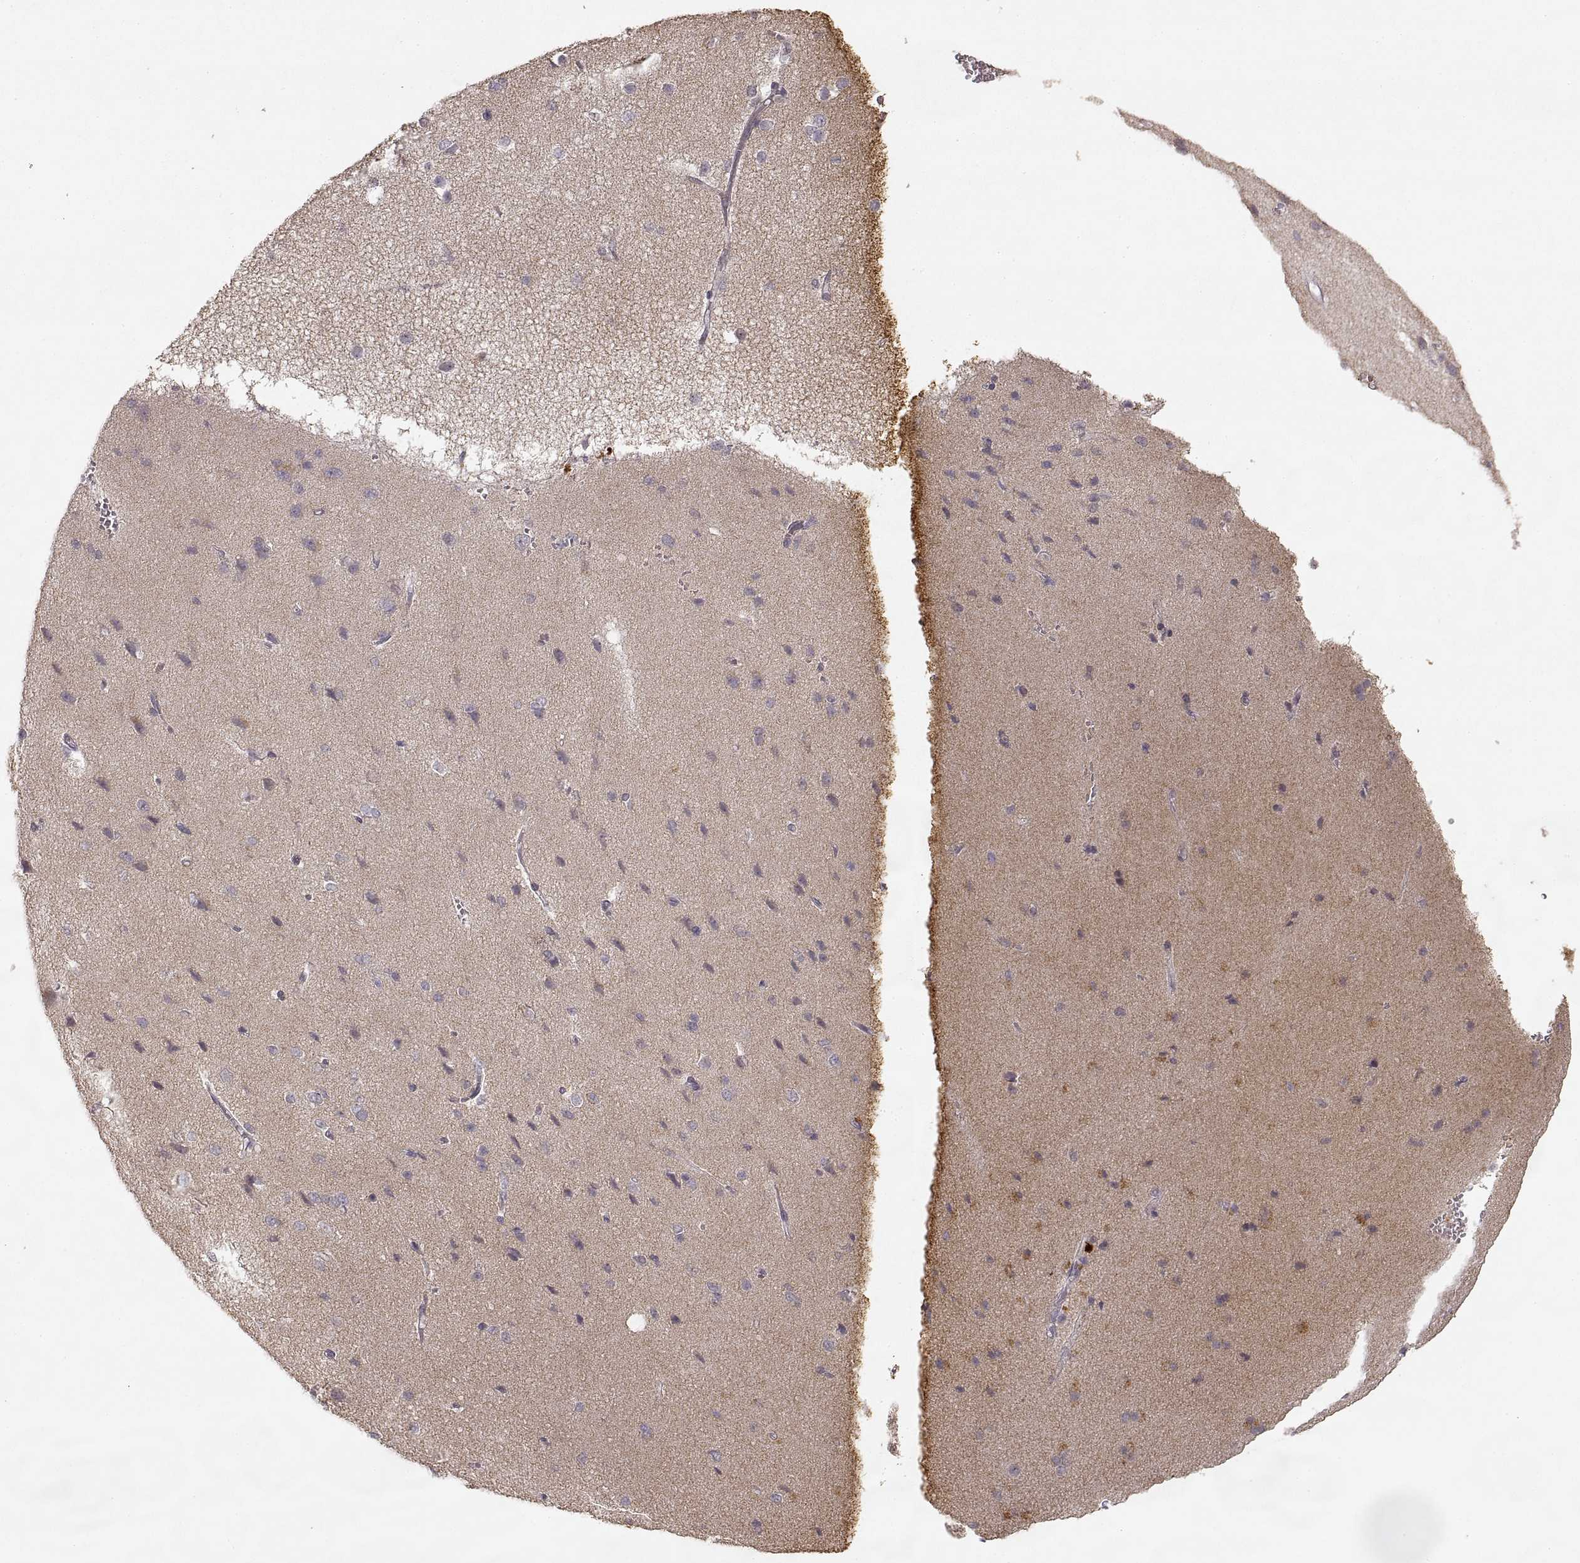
{"staining": {"intensity": "negative", "quantity": "none", "location": "none"}, "tissue": "cerebral cortex", "cell_type": "Endothelial cells", "image_type": "normal", "snomed": [{"axis": "morphology", "description": "Normal tissue, NOS"}, {"axis": "topography", "description": "Cerebral cortex"}], "caption": "Protein analysis of normal cerebral cortex shows no significant positivity in endothelial cells. (DAB immunohistochemistry (IHC), high magnification).", "gene": "LAMC2", "patient": {"sex": "male", "age": 37}}